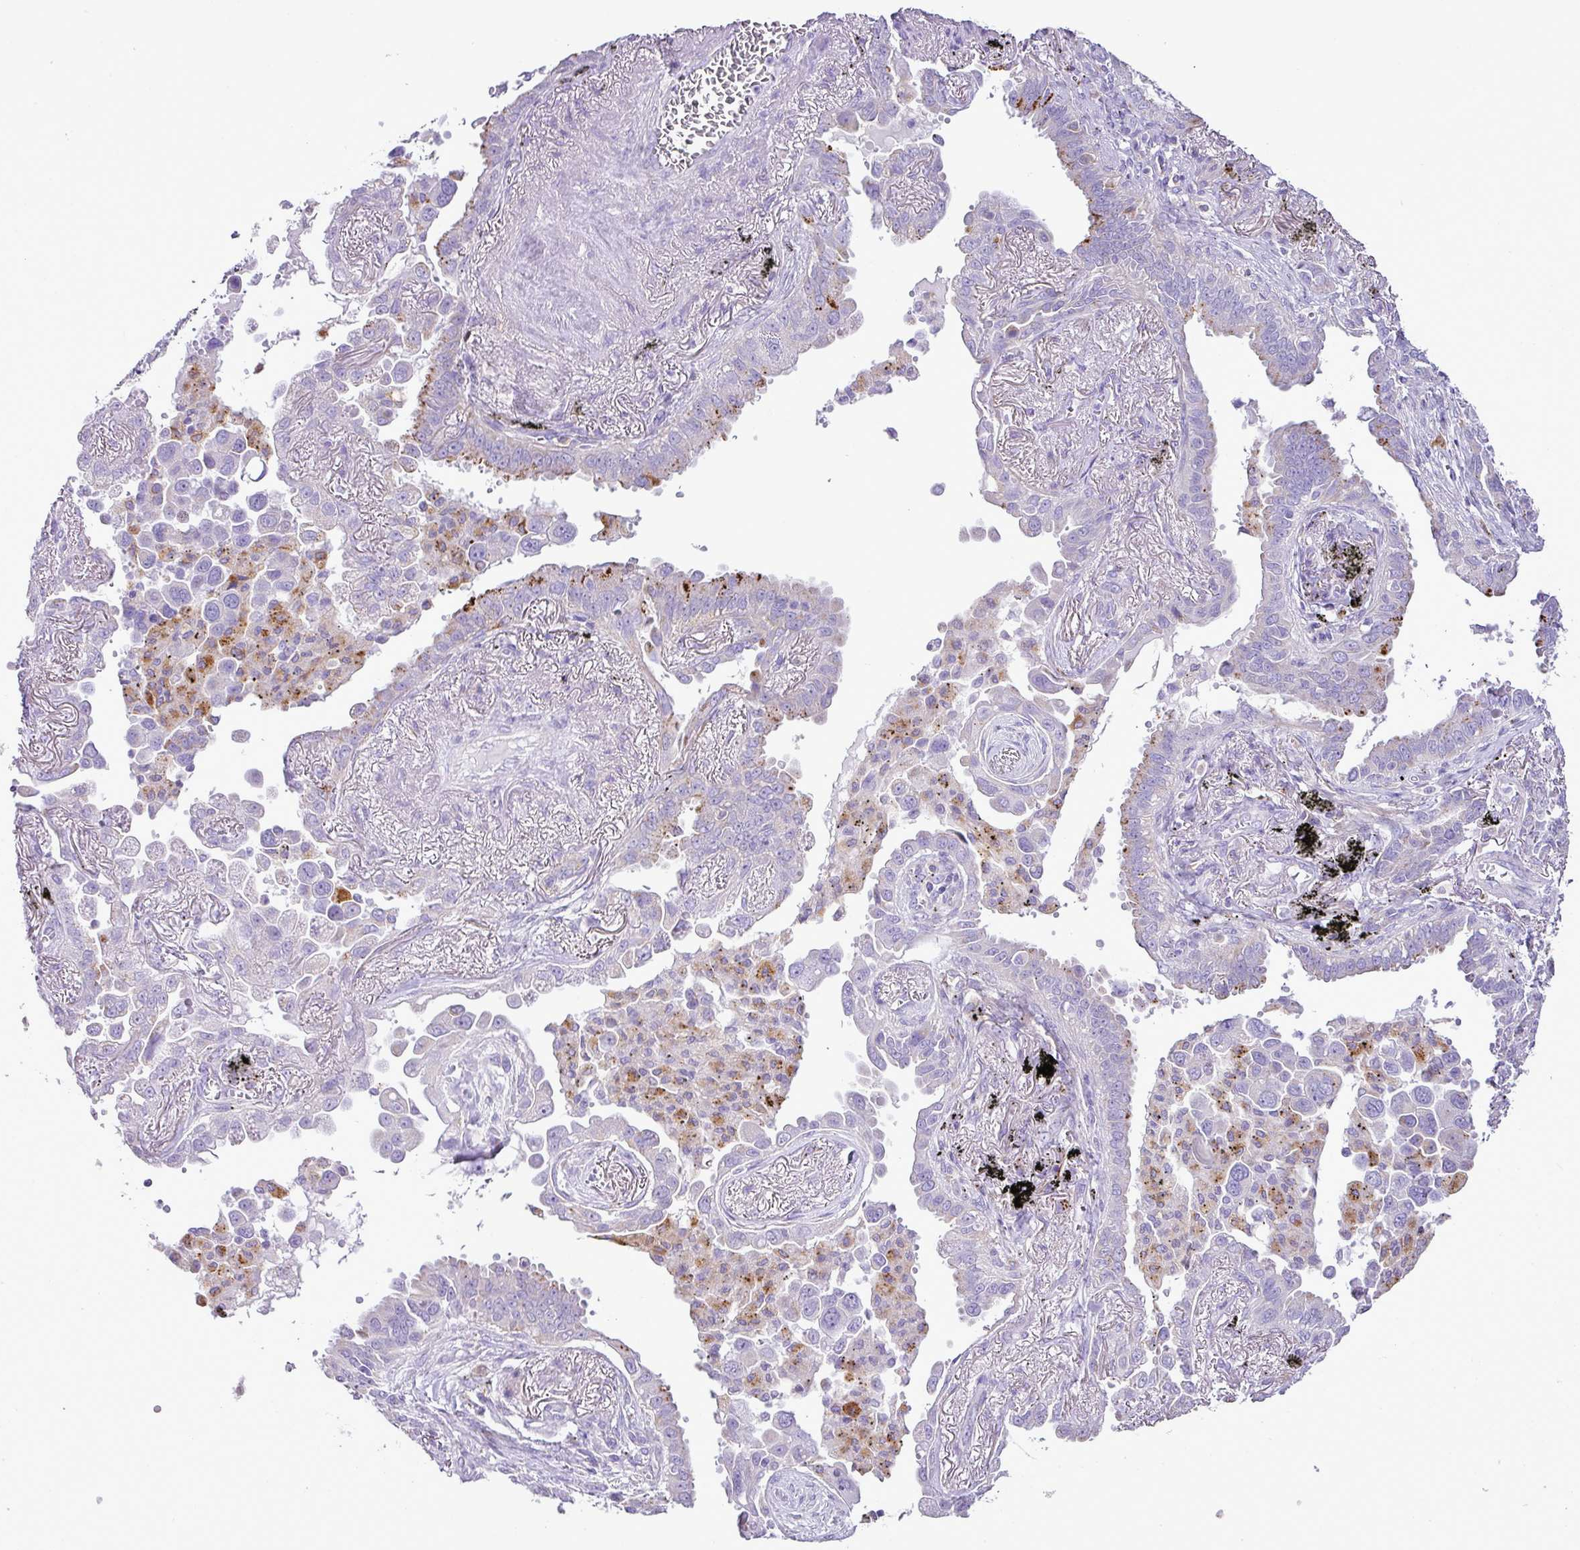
{"staining": {"intensity": "moderate", "quantity": "<25%", "location": "cytoplasmic/membranous"}, "tissue": "lung cancer", "cell_type": "Tumor cells", "image_type": "cancer", "snomed": [{"axis": "morphology", "description": "Adenocarcinoma, NOS"}, {"axis": "topography", "description": "Lung"}], "caption": "Lung cancer (adenocarcinoma) stained with DAB (3,3'-diaminobenzidine) immunohistochemistry (IHC) demonstrates low levels of moderate cytoplasmic/membranous expression in approximately <25% of tumor cells. (DAB IHC with brightfield microscopy, high magnification).", "gene": "PGAP4", "patient": {"sex": "male", "age": 67}}